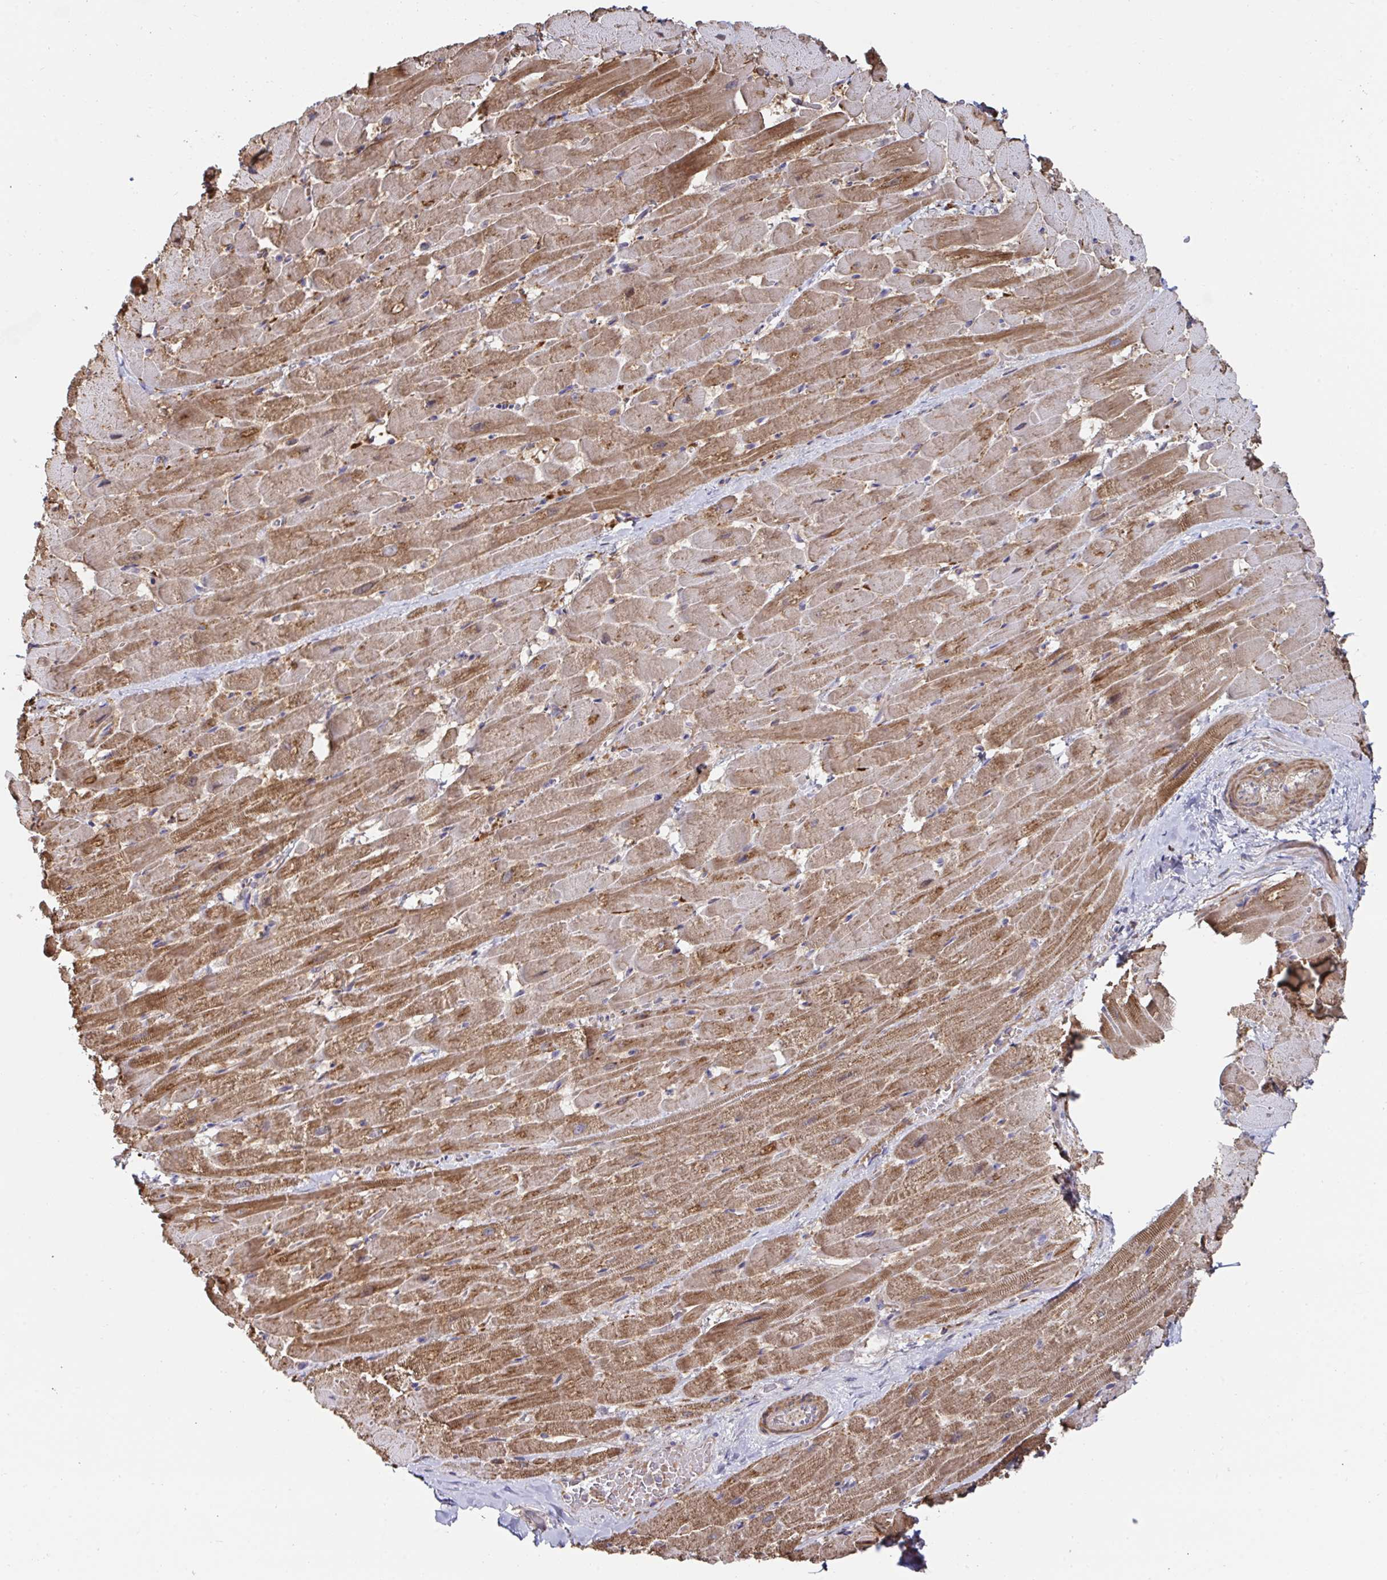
{"staining": {"intensity": "moderate", "quantity": ">75%", "location": "cytoplasmic/membranous"}, "tissue": "heart muscle", "cell_type": "Cardiomyocytes", "image_type": "normal", "snomed": [{"axis": "morphology", "description": "Normal tissue, NOS"}, {"axis": "topography", "description": "Heart"}], "caption": "Protein staining of normal heart muscle exhibits moderate cytoplasmic/membranous expression in approximately >75% of cardiomyocytes. The staining was performed using DAB (3,3'-diaminobenzidine), with brown indicating positive protein expression. Nuclei are stained blue with hematoxylin.", "gene": "DZANK1", "patient": {"sex": "male", "age": 37}}